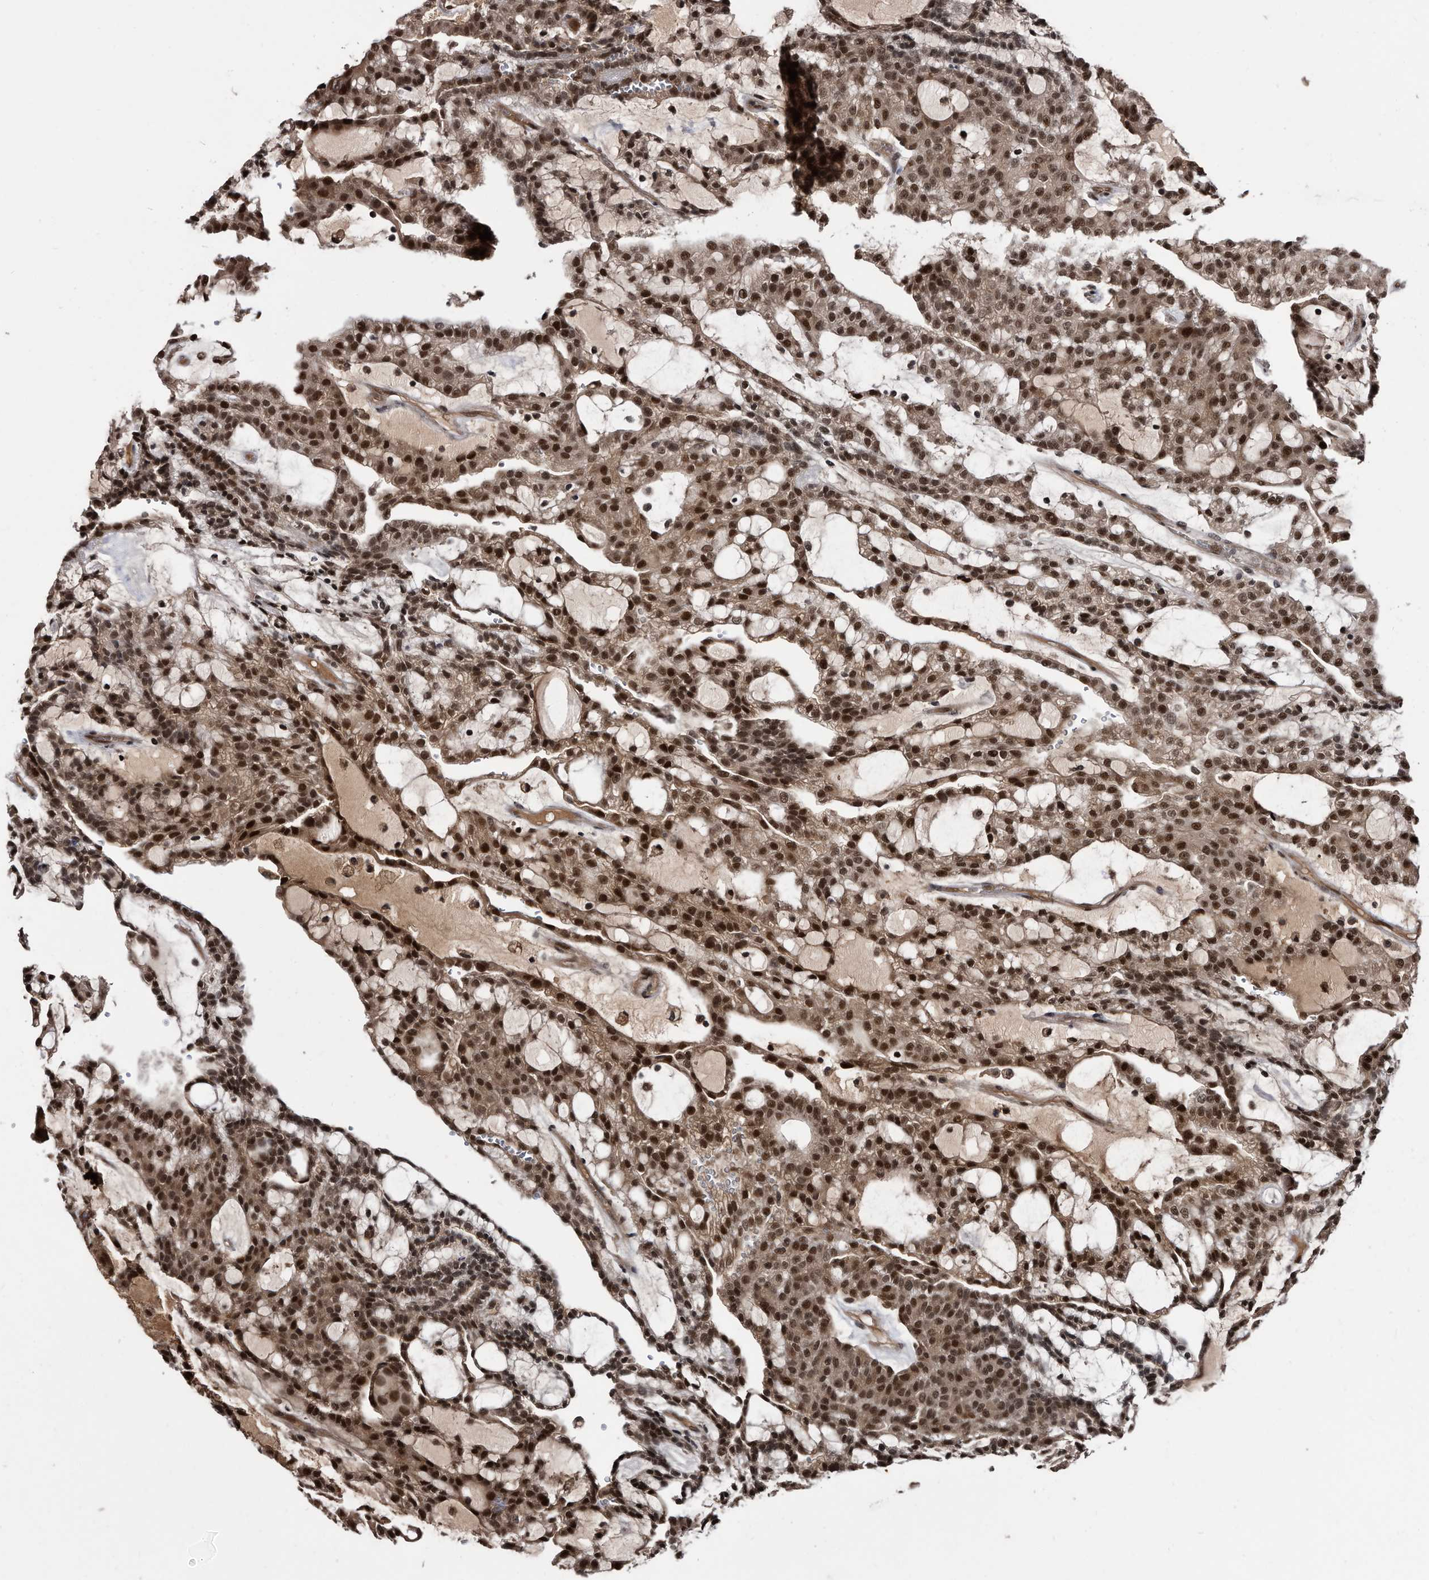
{"staining": {"intensity": "strong", "quantity": ">75%", "location": "cytoplasmic/membranous,nuclear"}, "tissue": "renal cancer", "cell_type": "Tumor cells", "image_type": "cancer", "snomed": [{"axis": "morphology", "description": "Adenocarcinoma, NOS"}, {"axis": "topography", "description": "Kidney"}], "caption": "Tumor cells show strong cytoplasmic/membranous and nuclear staining in about >75% of cells in renal cancer. (brown staining indicates protein expression, while blue staining denotes nuclei).", "gene": "RAD23B", "patient": {"sex": "male", "age": 63}}